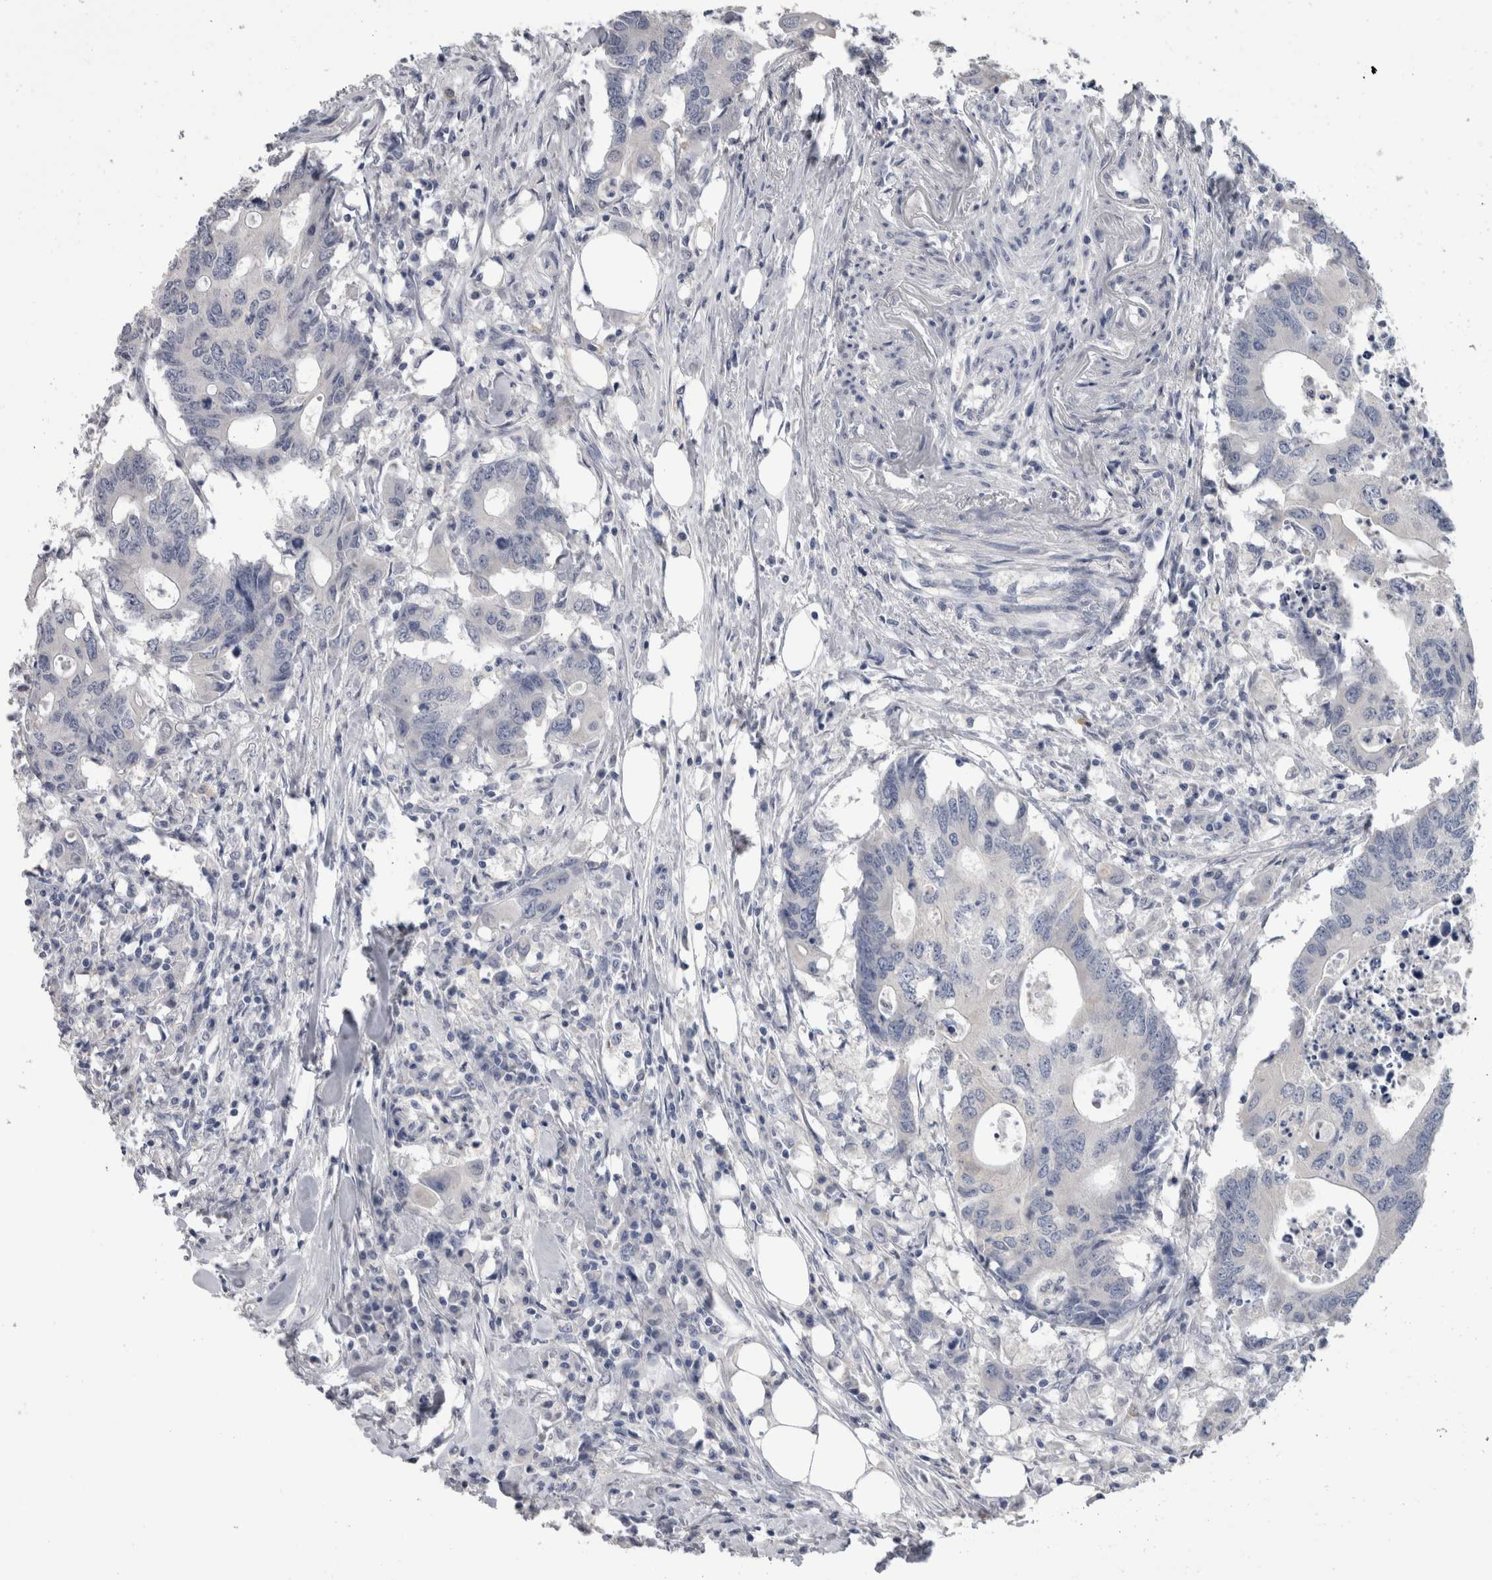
{"staining": {"intensity": "negative", "quantity": "none", "location": "none"}, "tissue": "colorectal cancer", "cell_type": "Tumor cells", "image_type": "cancer", "snomed": [{"axis": "morphology", "description": "Adenocarcinoma, NOS"}, {"axis": "topography", "description": "Colon"}], "caption": "A micrograph of colorectal adenocarcinoma stained for a protein demonstrates no brown staining in tumor cells. (Brightfield microscopy of DAB immunohistochemistry (IHC) at high magnification).", "gene": "FHOD3", "patient": {"sex": "male", "age": 71}}